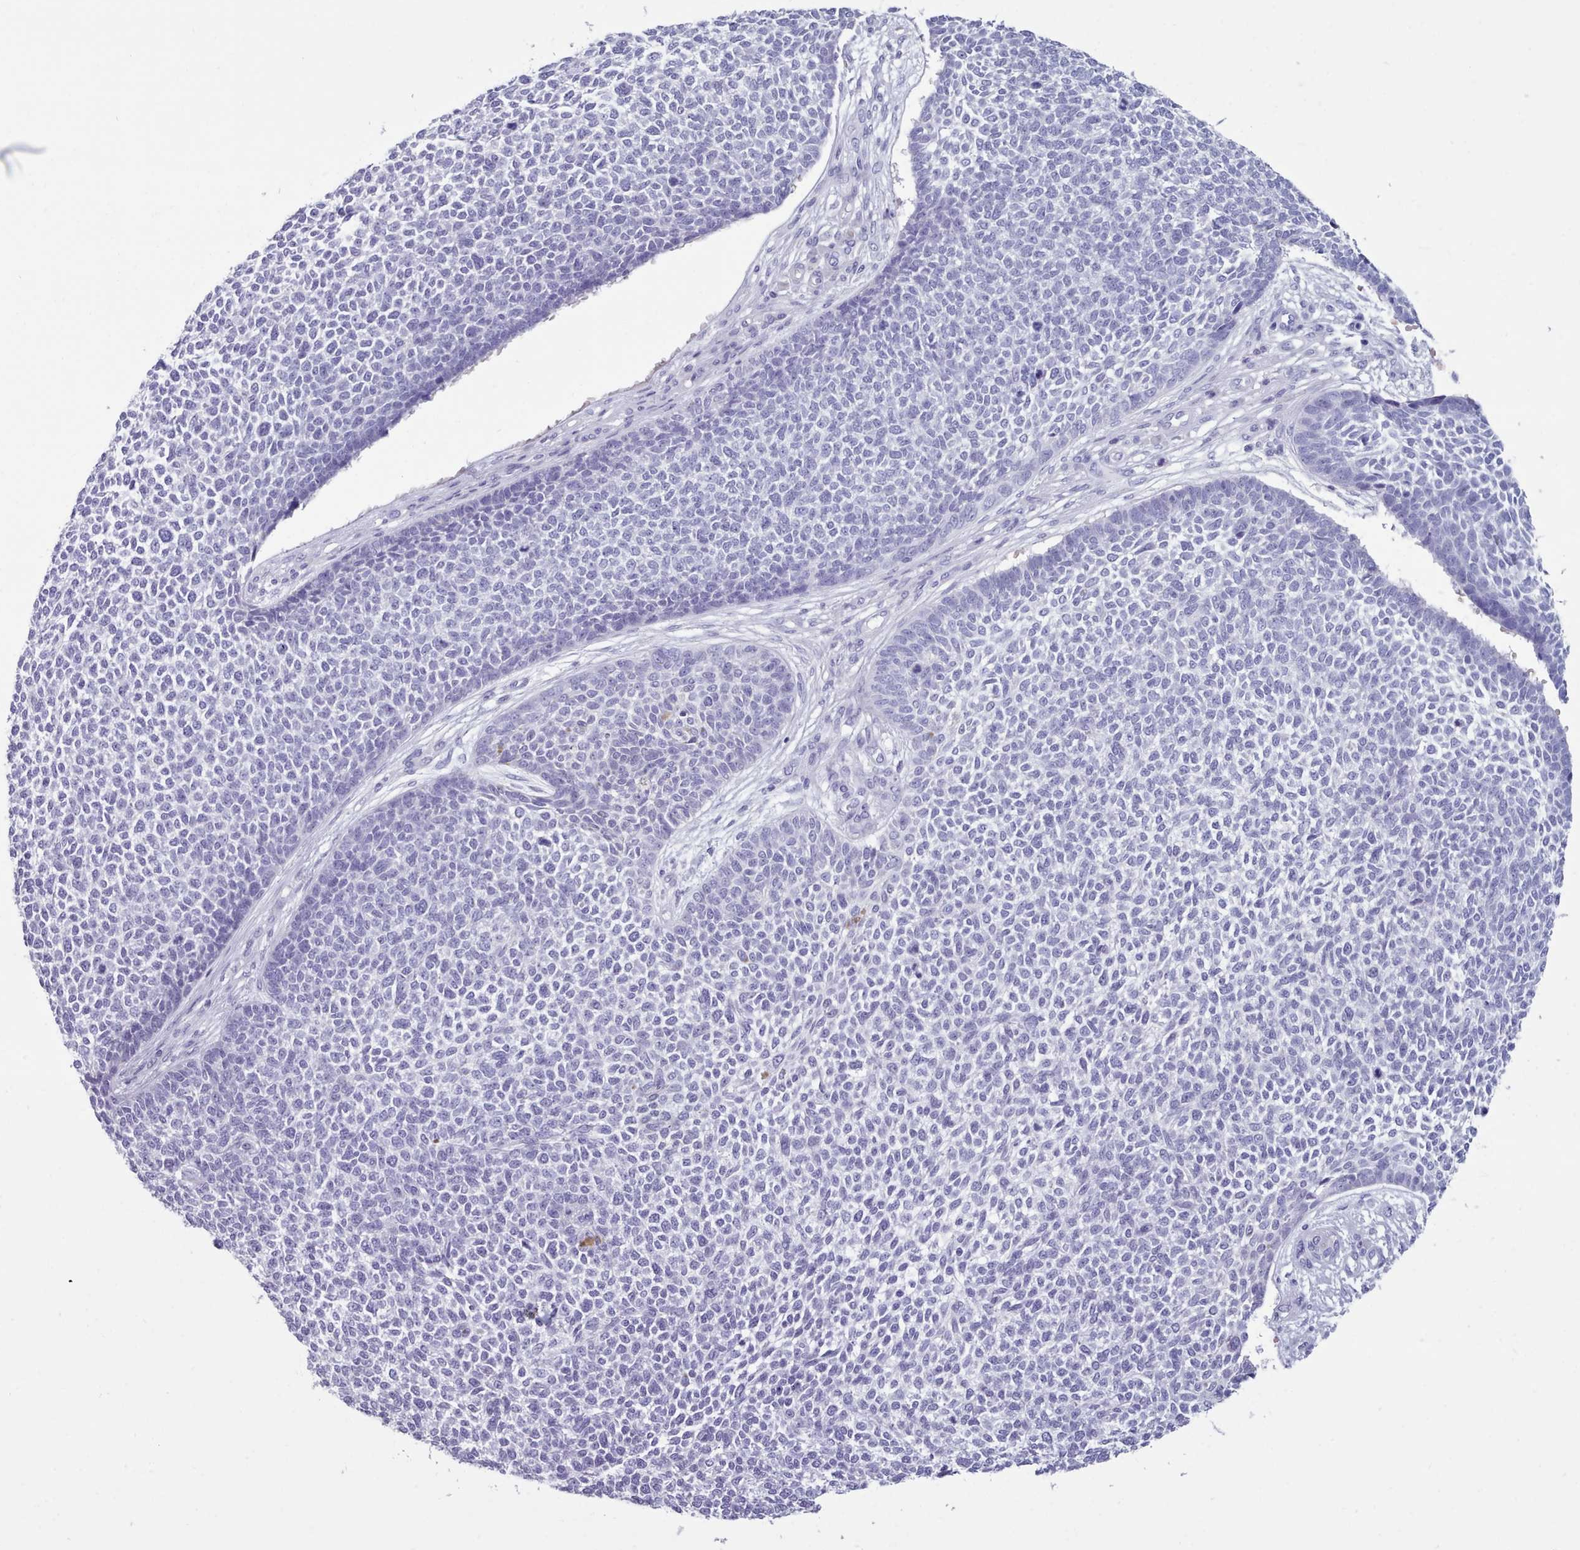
{"staining": {"intensity": "negative", "quantity": "none", "location": "none"}, "tissue": "skin cancer", "cell_type": "Tumor cells", "image_type": "cancer", "snomed": [{"axis": "morphology", "description": "Basal cell carcinoma"}, {"axis": "topography", "description": "Skin"}], "caption": "Image shows no significant protein expression in tumor cells of skin cancer (basal cell carcinoma). The staining was performed using DAB to visualize the protein expression in brown, while the nuclei were stained in blue with hematoxylin (Magnification: 20x).", "gene": "ZNF43", "patient": {"sex": "female", "age": 84}}